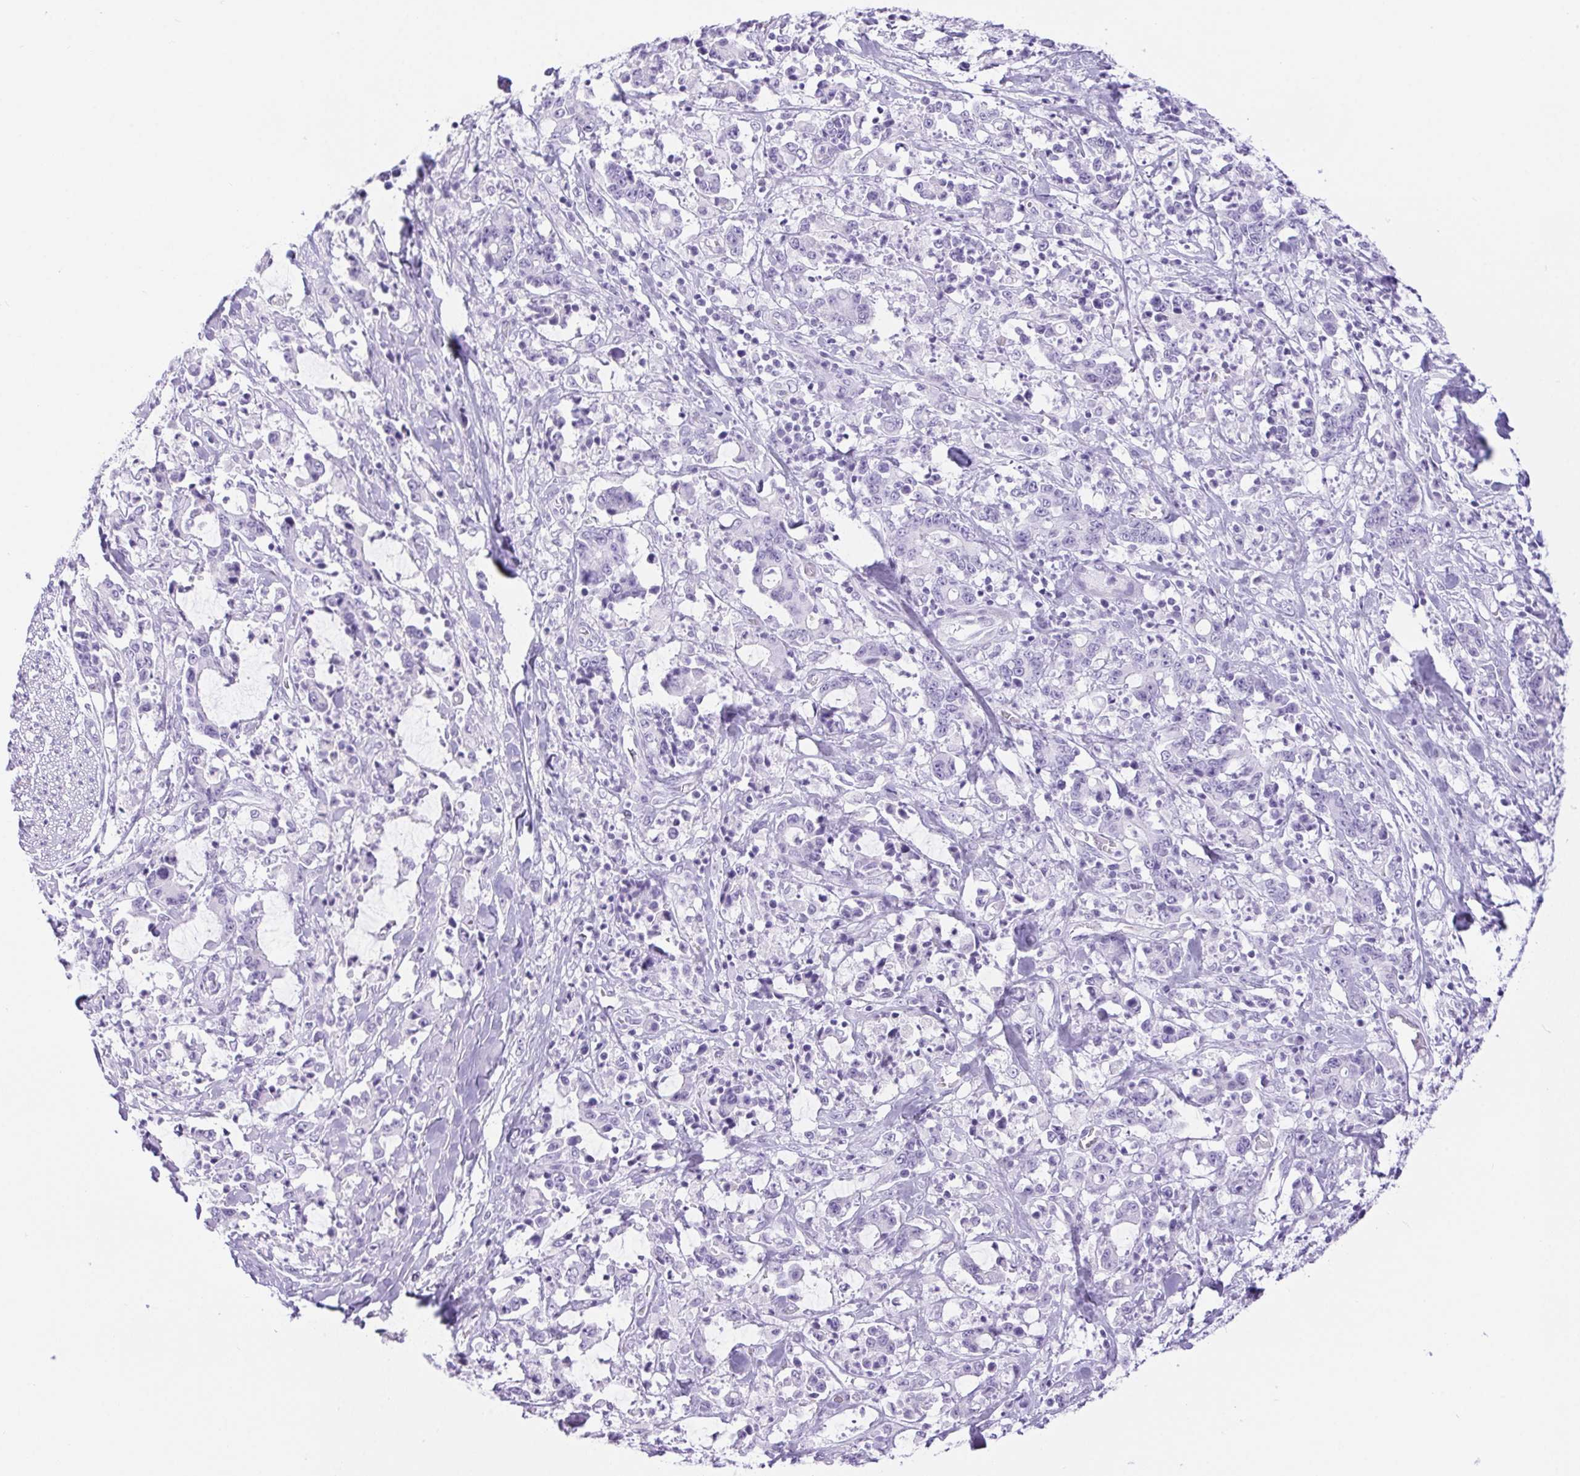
{"staining": {"intensity": "negative", "quantity": "none", "location": "none"}, "tissue": "stomach cancer", "cell_type": "Tumor cells", "image_type": "cancer", "snomed": [{"axis": "morphology", "description": "Adenocarcinoma, NOS"}, {"axis": "topography", "description": "Stomach, upper"}], "caption": "Tumor cells show no significant protein positivity in stomach adenocarcinoma. (DAB immunohistochemistry (IHC) visualized using brightfield microscopy, high magnification).", "gene": "ERP27", "patient": {"sex": "male", "age": 68}}